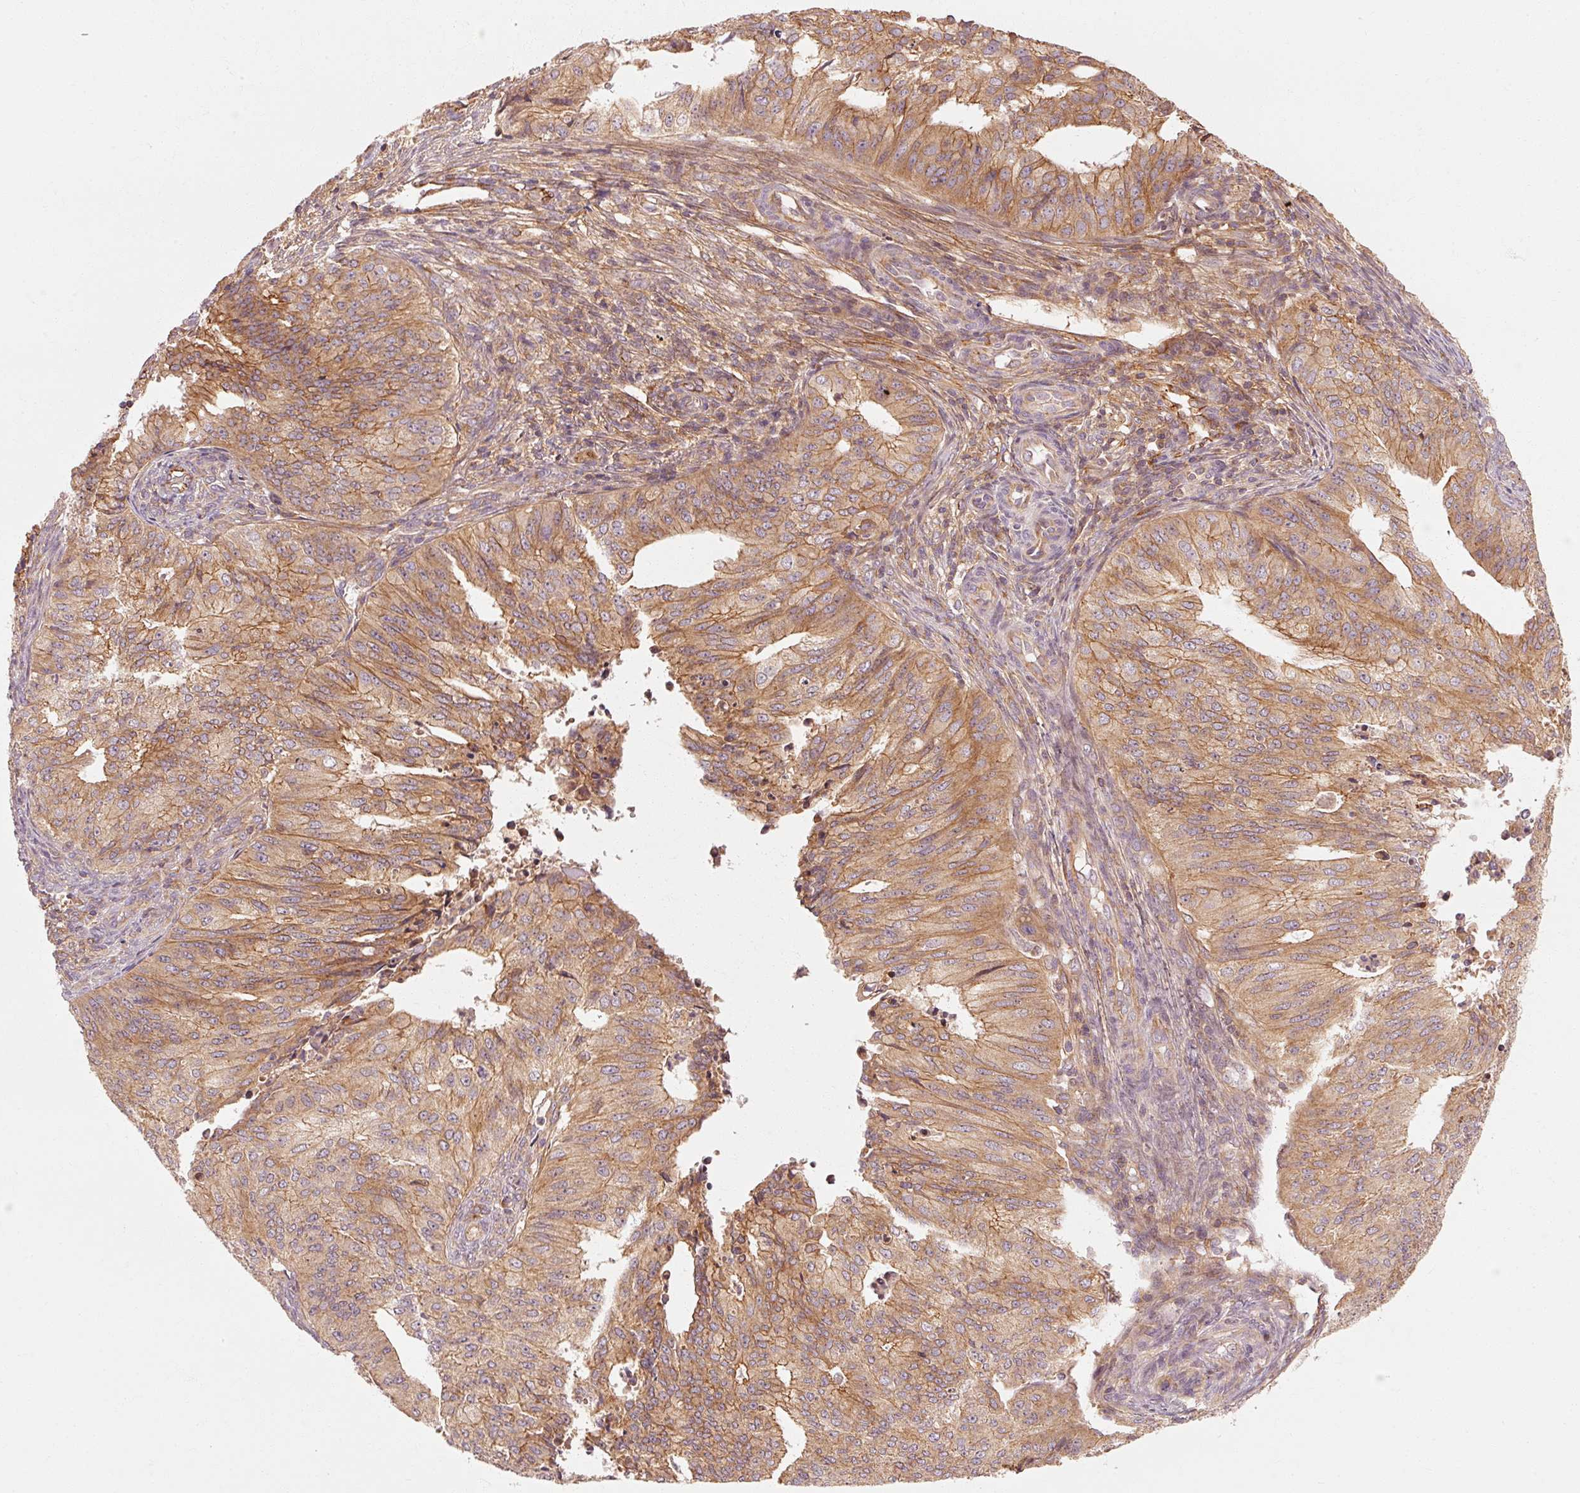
{"staining": {"intensity": "weak", "quantity": ">75%", "location": "cytoplasmic/membranous"}, "tissue": "endometrial cancer", "cell_type": "Tumor cells", "image_type": "cancer", "snomed": [{"axis": "morphology", "description": "Adenocarcinoma, NOS"}, {"axis": "topography", "description": "Endometrium"}], "caption": "Immunohistochemical staining of human endometrial adenocarcinoma exhibits low levels of weak cytoplasmic/membranous expression in about >75% of tumor cells.", "gene": "CTNNA1", "patient": {"sex": "female", "age": 50}}